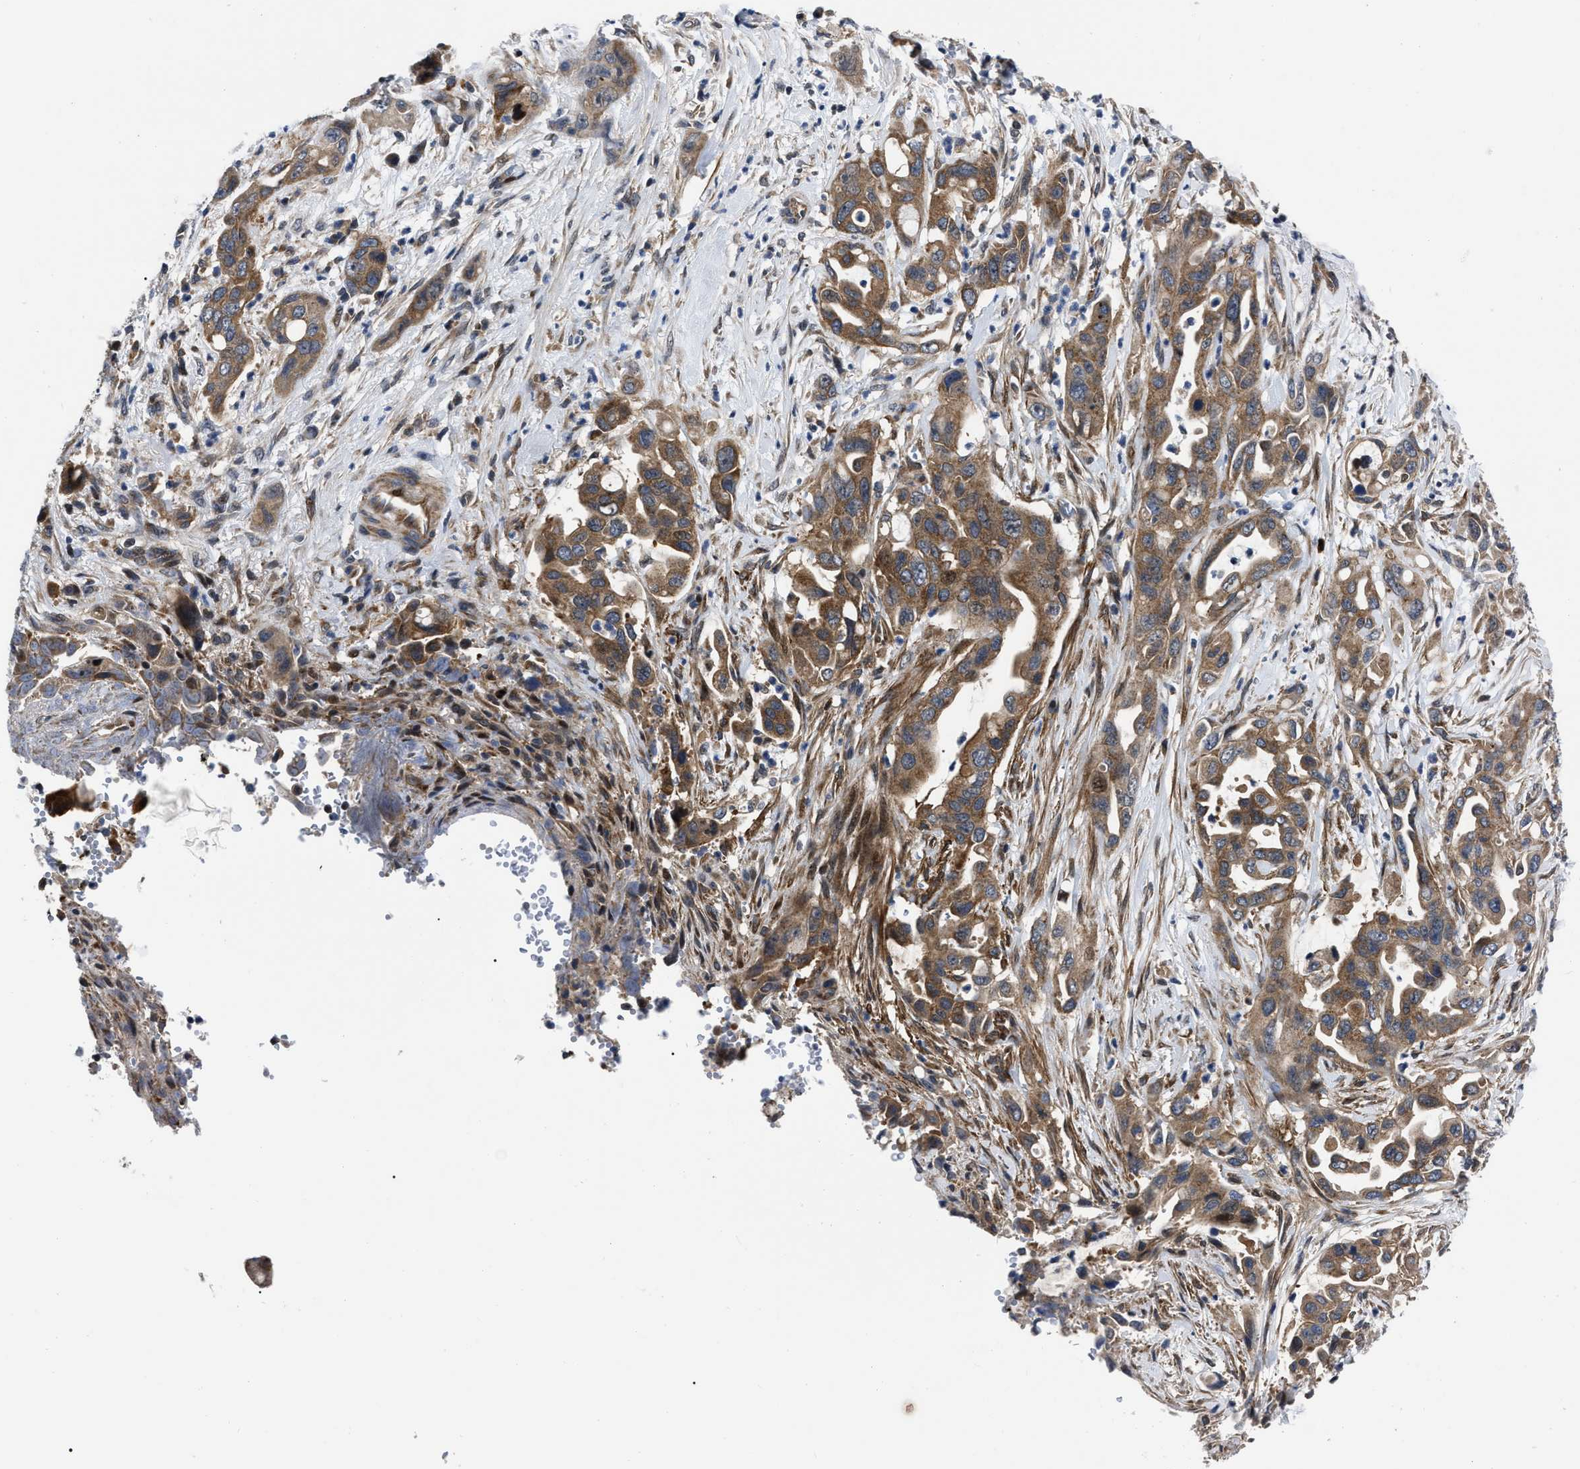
{"staining": {"intensity": "moderate", "quantity": ">75%", "location": "cytoplasmic/membranous"}, "tissue": "pancreatic cancer", "cell_type": "Tumor cells", "image_type": "cancer", "snomed": [{"axis": "morphology", "description": "Adenocarcinoma, NOS"}, {"axis": "topography", "description": "Pancreas"}], "caption": "DAB immunohistochemical staining of human adenocarcinoma (pancreatic) exhibits moderate cytoplasmic/membranous protein positivity in about >75% of tumor cells.", "gene": "PPWD1", "patient": {"sex": "female", "age": 70}}